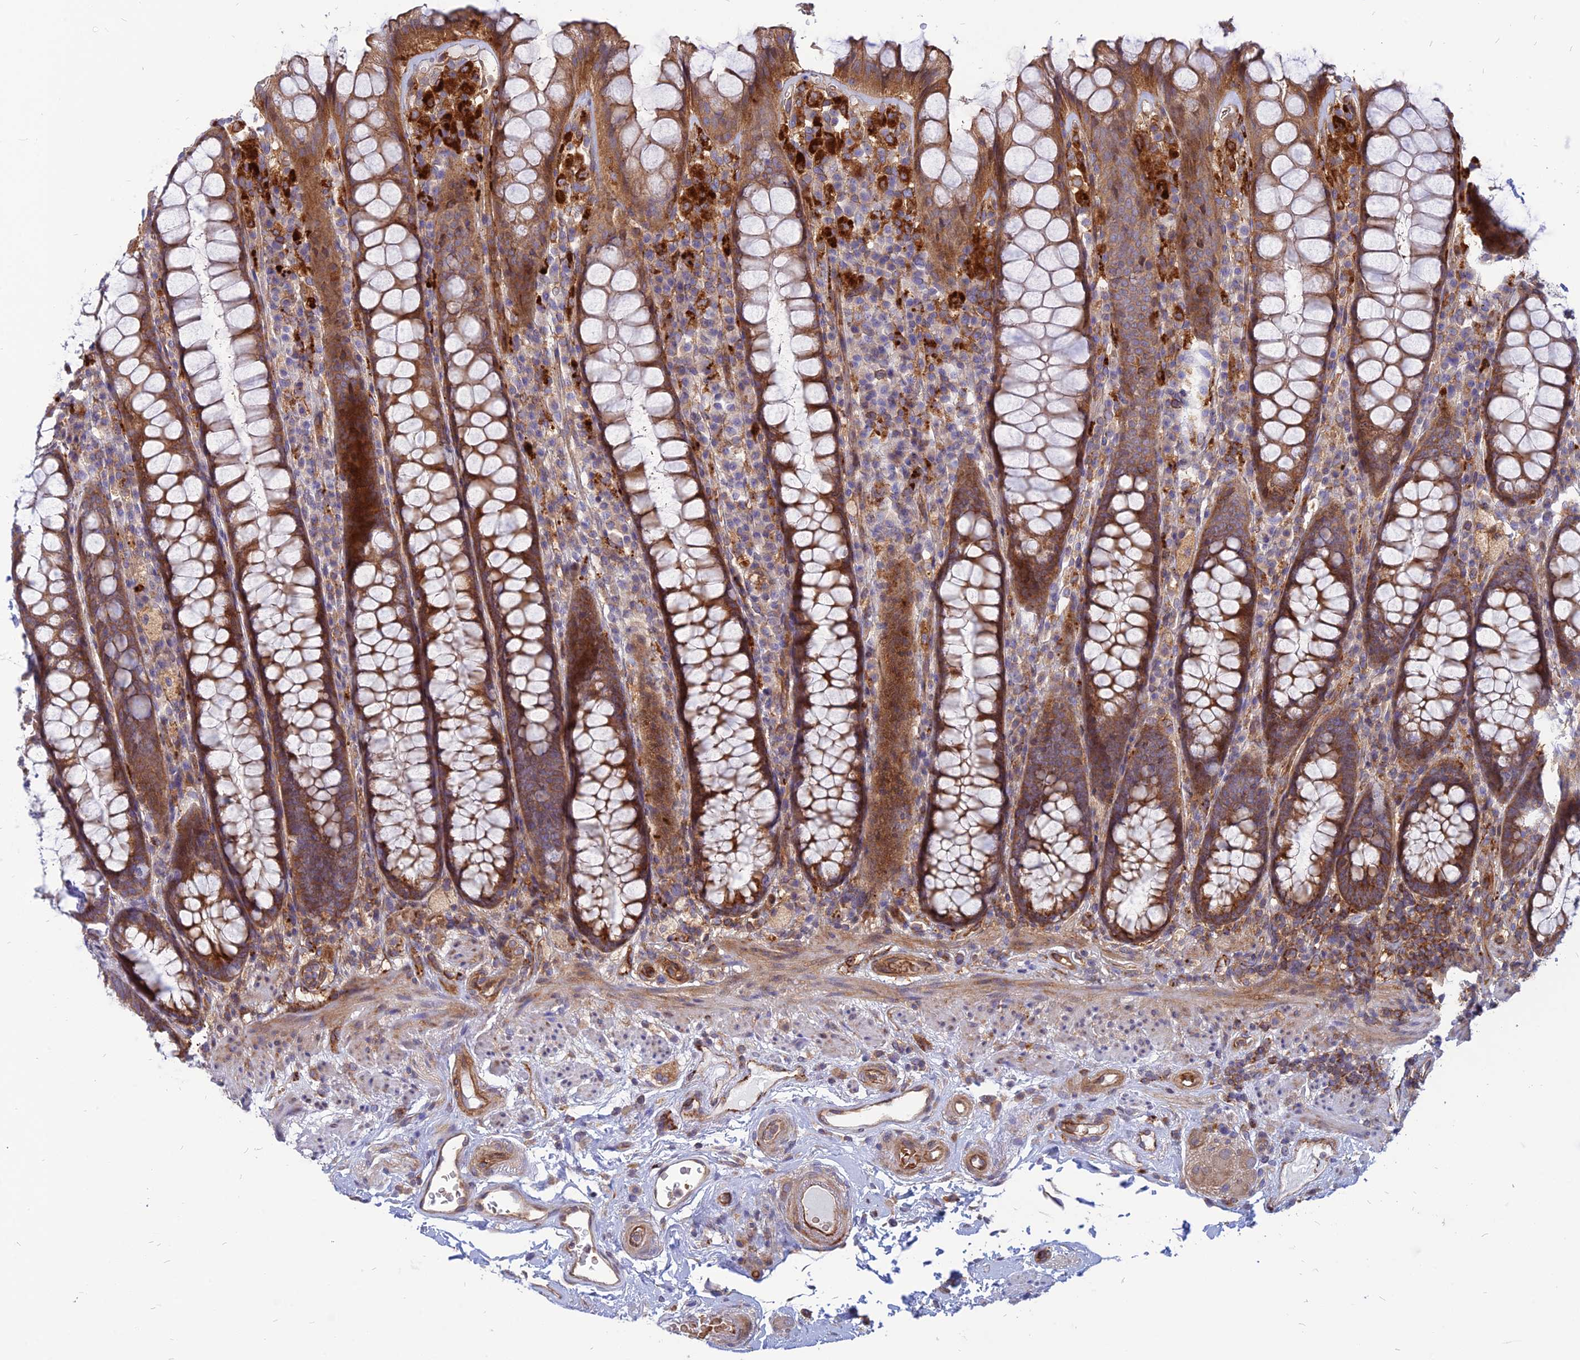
{"staining": {"intensity": "moderate", "quantity": ">75%", "location": "cytoplasmic/membranous"}, "tissue": "rectum", "cell_type": "Glandular cells", "image_type": "normal", "snomed": [{"axis": "morphology", "description": "Normal tissue, NOS"}, {"axis": "topography", "description": "Rectum"}], "caption": "Immunohistochemical staining of benign rectum shows medium levels of moderate cytoplasmic/membranous staining in approximately >75% of glandular cells. Ihc stains the protein of interest in brown and the nuclei are stained blue.", "gene": "PHKA2", "patient": {"sex": "male", "age": 83}}